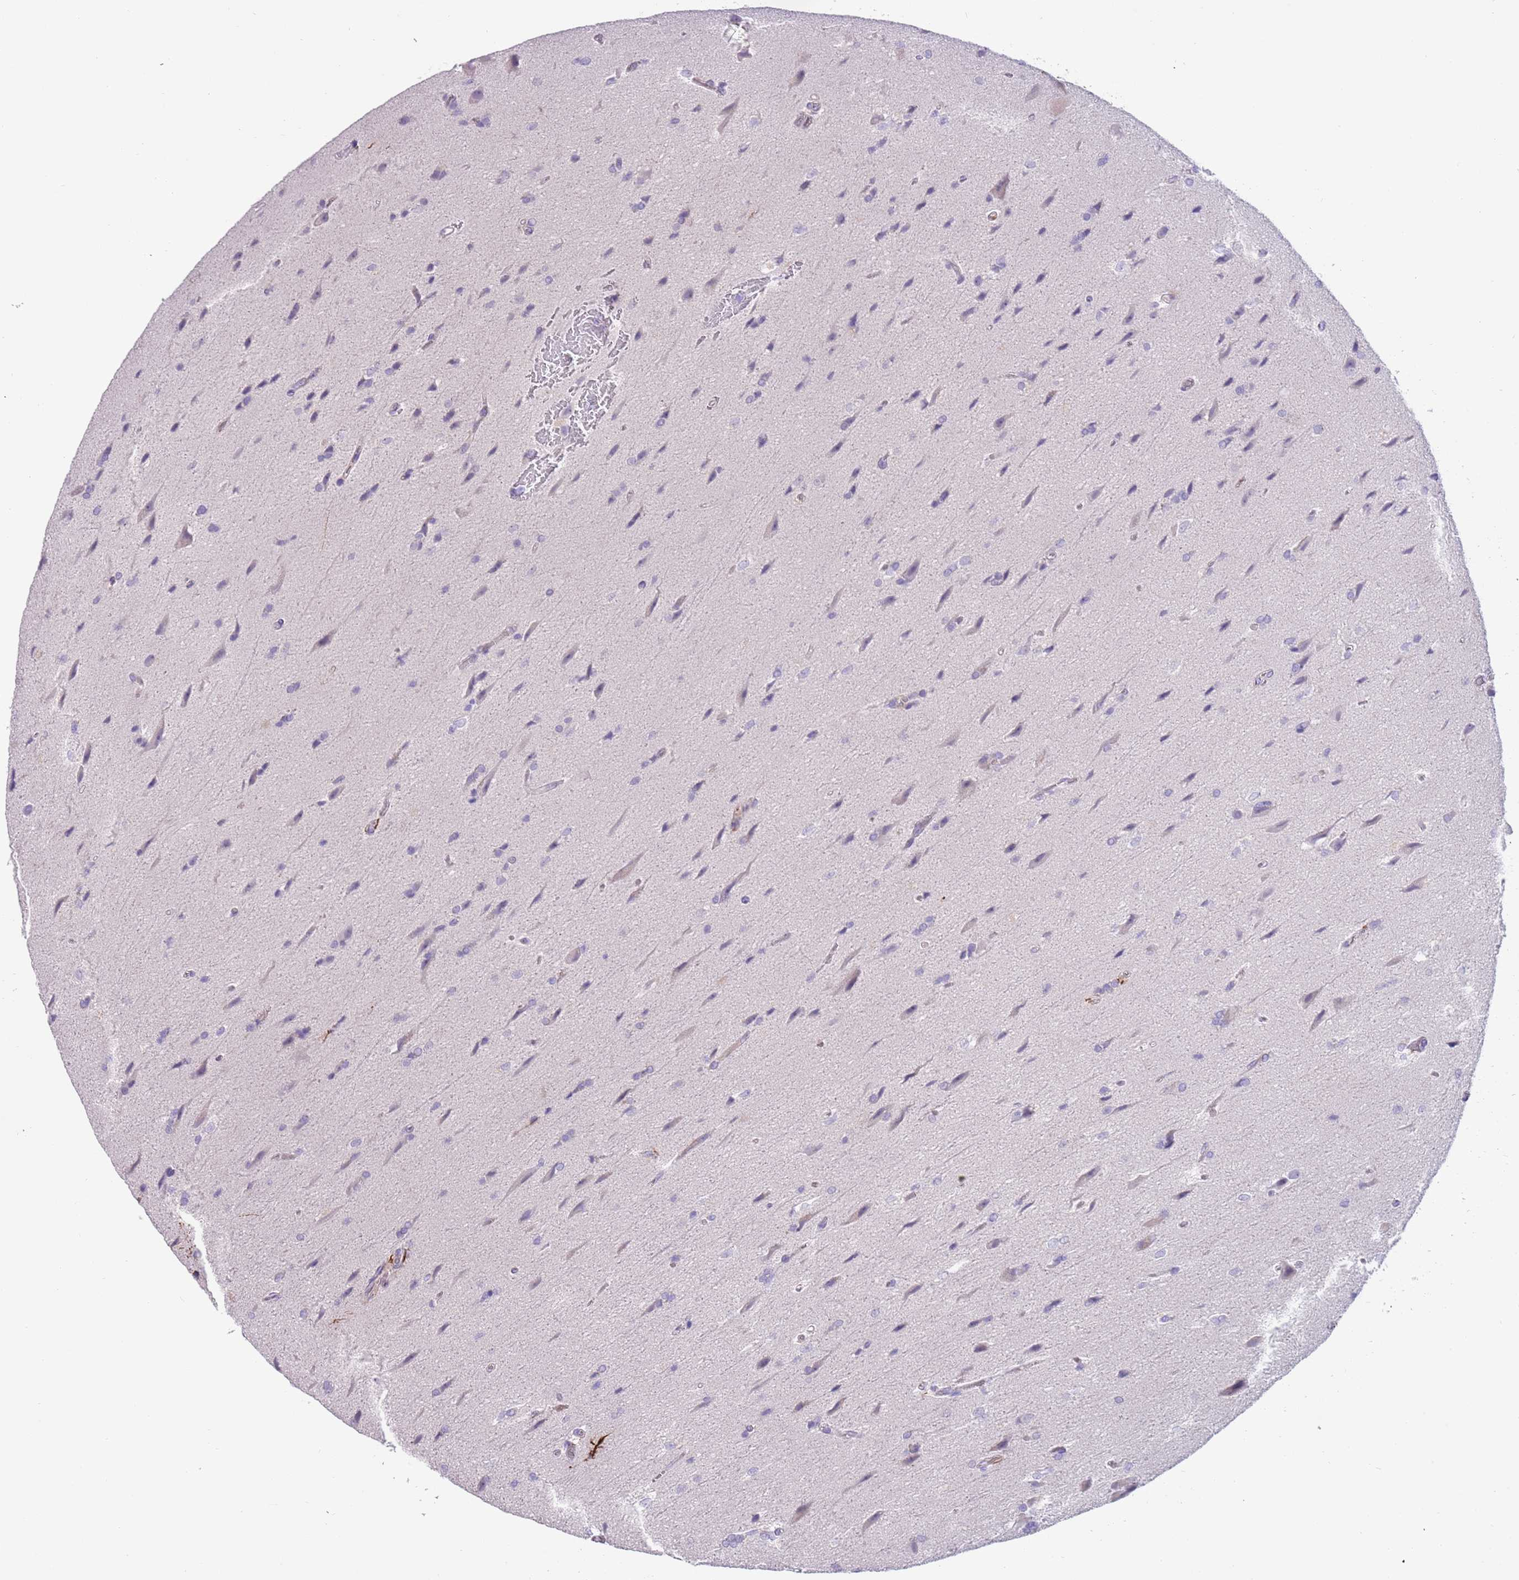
{"staining": {"intensity": "negative", "quantity": "none", "location": "none"}, "tissue": "glioma", "cell_type": "Tumor cells", "image_type": "cancer", "snomed": [{"axis": "morphology", "description": "Glioma, malignant, Low grade"}, {"axis": "topography", "description": "Brain"}], "caption": "Immunohistochemistry of low-grade glioma (malignant) exhibits no positivity in tumor cells.", "gene": "LRRN3", "patient": {"sex": "male", "age": 66}}